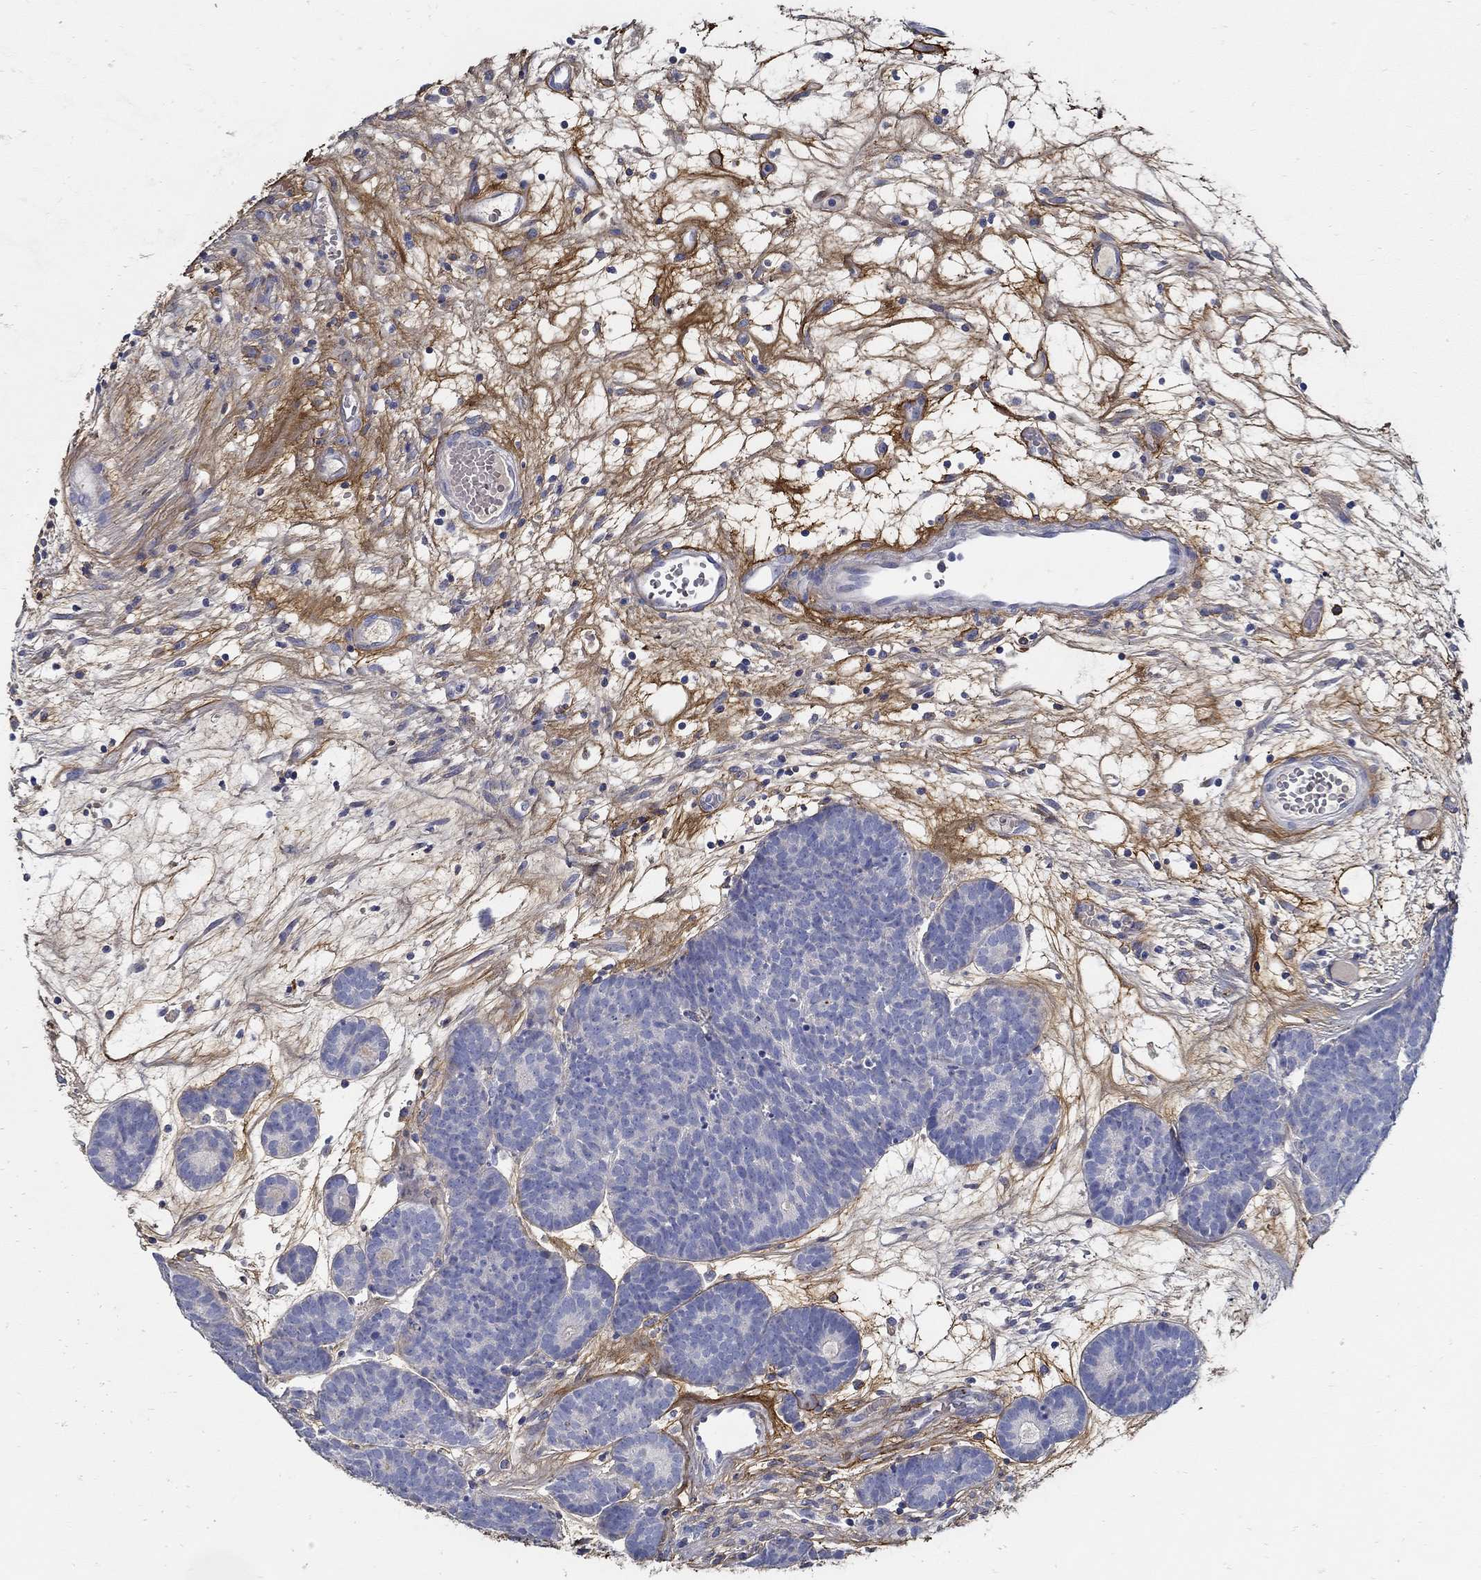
{"staining": {"intensity": "negative", "quantity": "none", "location": "none"}, "tissue": "head and neck cancer", "cell_type": "Tumor cells", "image_type": "cancer", "snomed": [{"axis": "morphology", "description": "Adenocarcinoma, NOS"}, {"axis": "topography", "description": "Head-Neck"}], "caption": "IHC histopathology image of human adenocarcinoma (head and neck) stained for a protein (brown), which displays no positivity in tumor cells.", "gene": "TGFBI", "patient": {"sex": "female", "age": 81}}